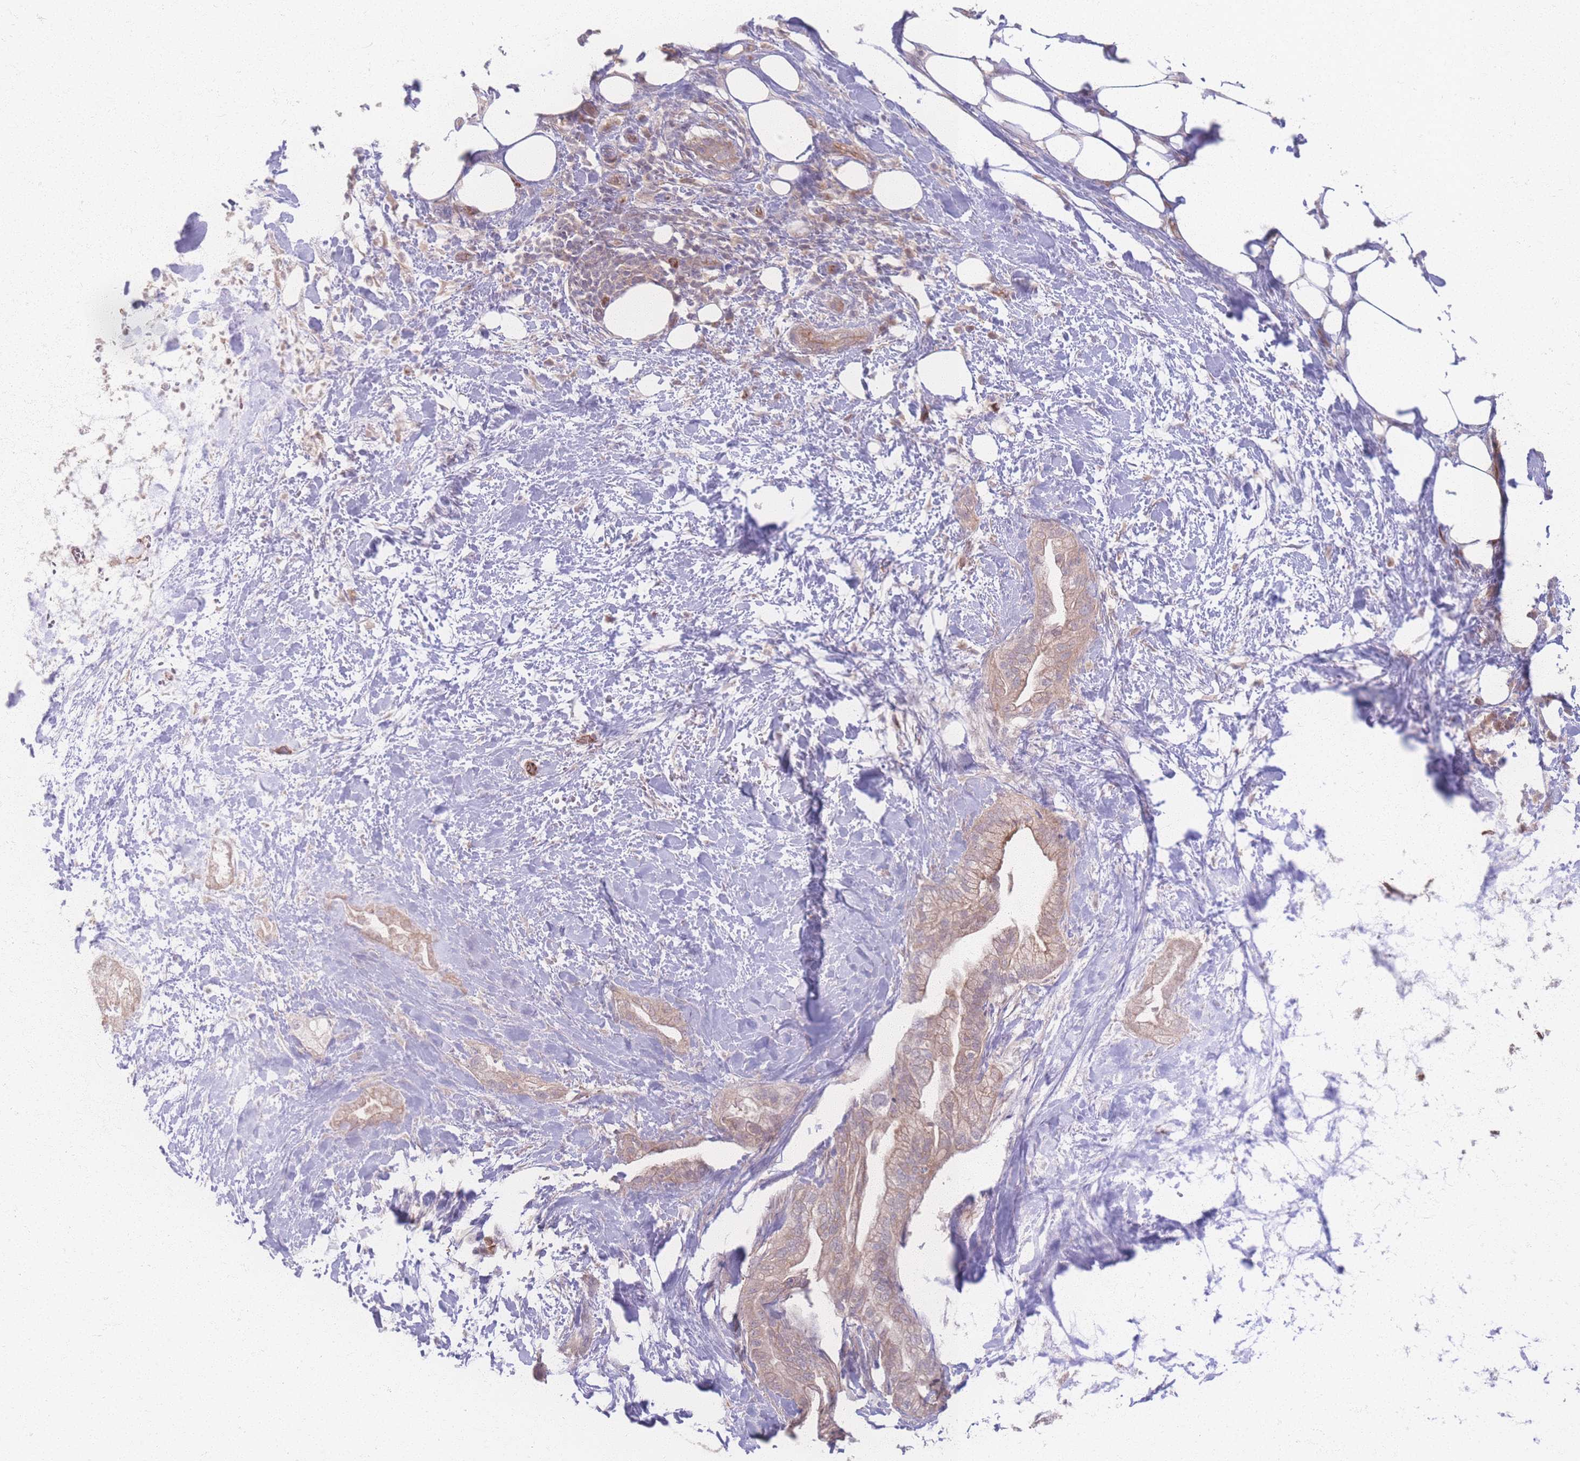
{"staining": {"intensity": "weak", "quantity": ">75%", "location": "cytoplasmic/membranous"}, "tissue": "pancreatic cancer", "cell_type": "Tumor cells", "image_type": "cancer", "snomed": [{"axis": "morphology", "description": "Adenocarcinoma, NOS"}, {"axis": "topography", "description": "Pancreas"}], "caption": "Immunohistochemical staining of pancreatic cancer shows low levels of weak cytoplasmic/membranous protein expression in about >75% of tumor cells.", "gene": "INSR", "patient": {"sex": "male", "age": 44}}